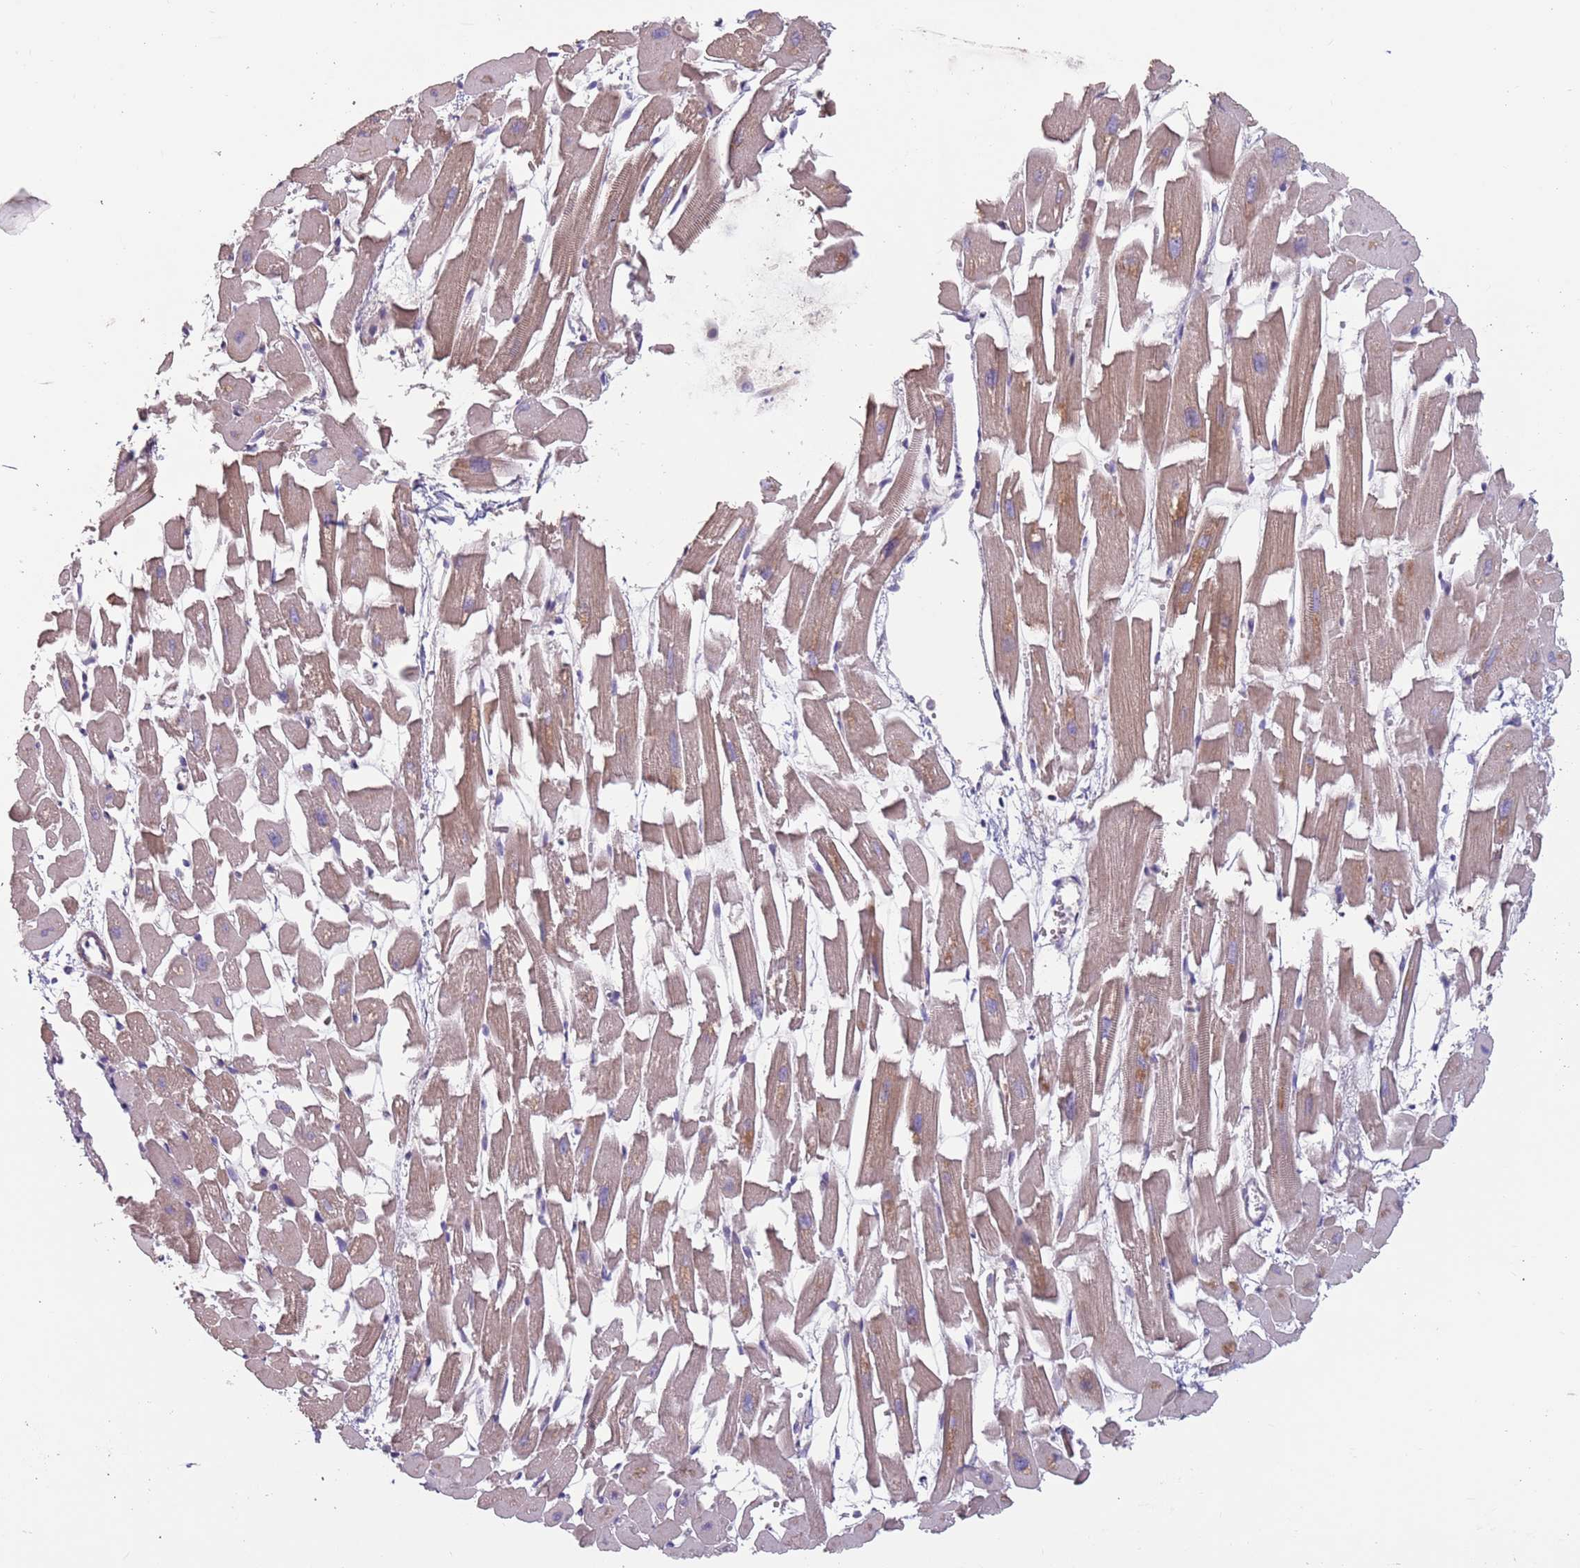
{"staining": {"intensity": "weak", "quantity": ">75%", "location": "cytoplasmic/membranous"}, "tissue": "heart muscle", "cell_type": "Cardiomyocytes", "image_type": "normal", "snomed": [{"axis": "morphology", "description": "Normal tissue, NOS"}, {"axis": "topography", "description": "Heart"}], "caption": "Protein analysis of benign heart muscle displays weak cytoplasmic/membranous expression in about >75% of cardiomyocytes.", "gene": "MBD3L1", "patient": {"sex": "female", "age": 64}}